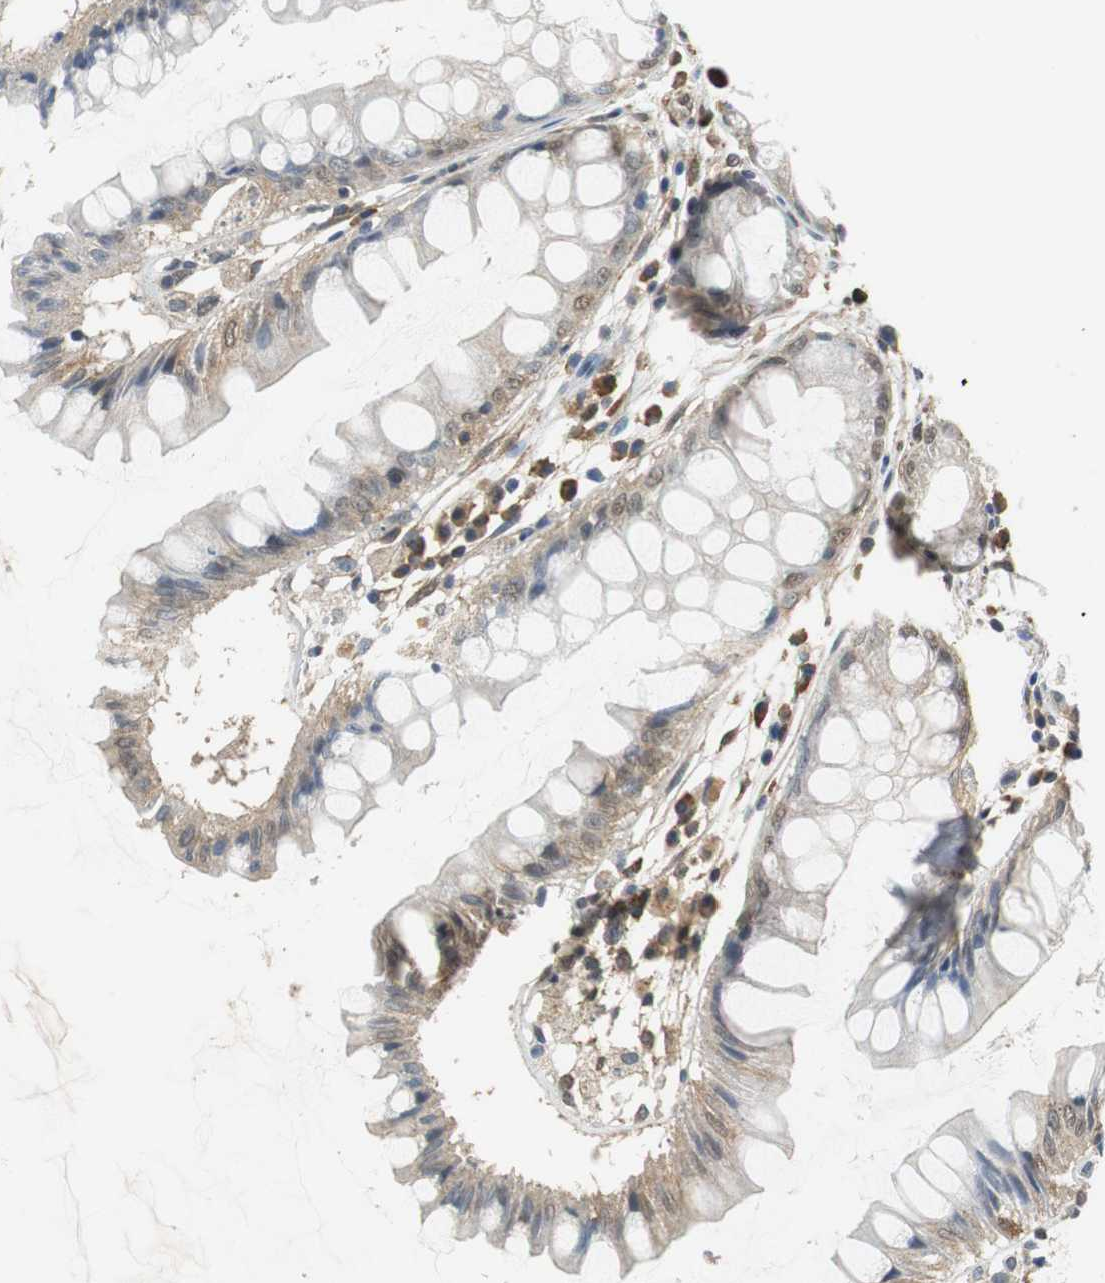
{"staining": {"intensity": "moderate", "quantity": "25%-75%", "location": "cytoplasmic/membranous"}, "tissue": "rectum", "cell_type": "Glandular cells", "image_type": "normal", "snomed": [{"axis": "morphology", "description": "Normal tissue, NOS"}, {"axis": "morphology", "description": "Adenocarcinoma, NOS"}, {"axis": "topography", "description": "Rectum"}], "caption": "Moderate cytoplasmic/membranous expression for a protein is present in approximately 25%-75% of glandular cells of normal rectum using immunohistochemistry (IHC).", "gene": "UBQLN2", "patient": {"sex": "female", "age": 65}}